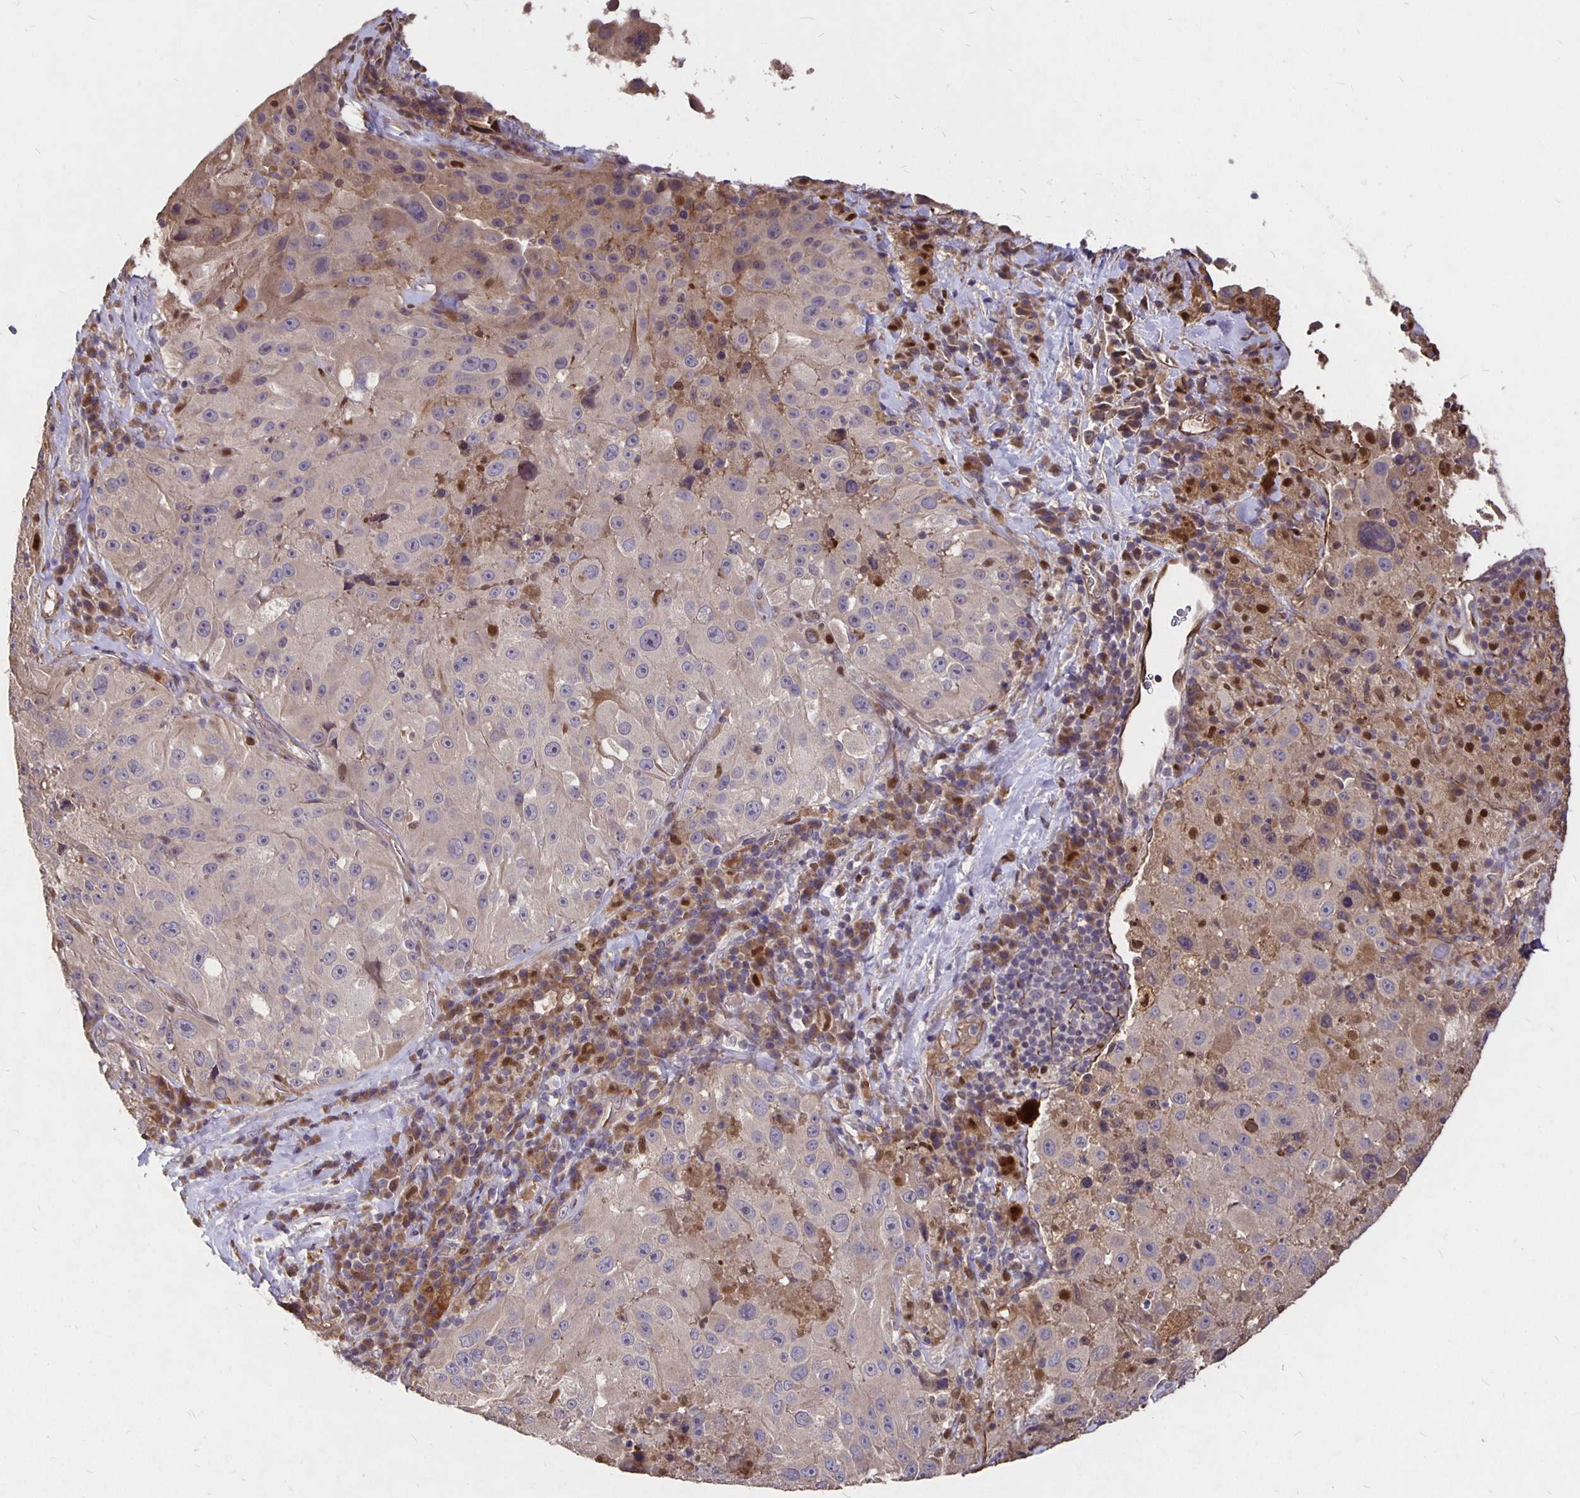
{"staining": {"intensity": "negative", "quantity": "none", "location": "none"}, "tissue": "melanoma", "cell_type": "Tumor cells", "image_type": "cancer", "snomed": [{"axis": "morphology", "description": "Malignant melanoma, Metastatic site"}, {"axis": "topography", "description": "Lymph node"}], "caption": "Immunohistochemistry (IHC) of human malignant melanoma (metastatic site) shows no expression in tumor cells. (IHC, brightfield microscopy, high magnification).", "gene": "NOG", "patient": {"sex": "male", "age": 62}}